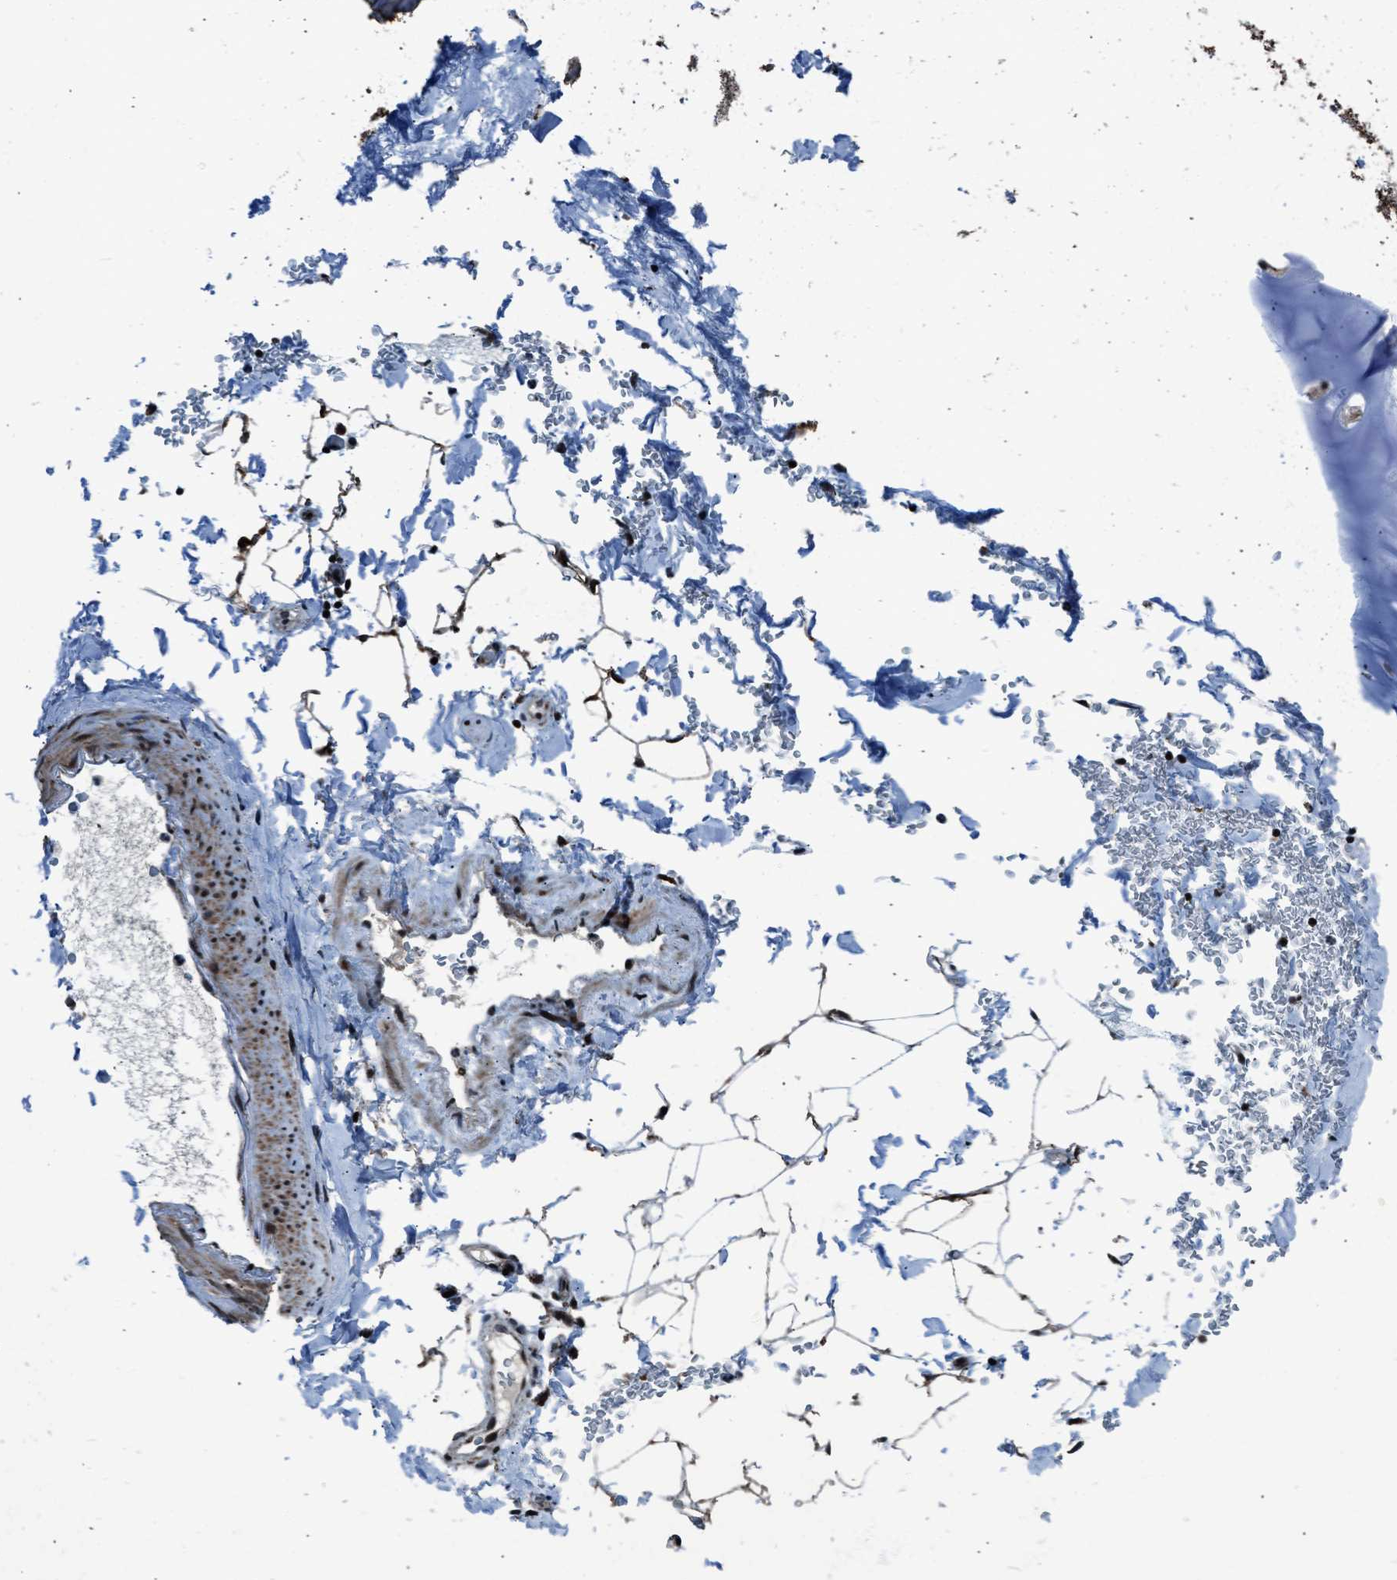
{"staining": {"intensity": "strong", "quantity": ">75%", "location": "nuclear"}, "tissue": "adipose tissue", "cell_type": "Adipocytes", "image_type": "normal", "snomed": [{"axis": "morphology", "description": "Normal tissue, NOS"}, {"axis": "topography", "description": "Cartilage tissue"}, {"axis": "topography", "description": "Bronchus"}], "caption": "Human adipose tissue stained for a protein (brown) exhibits strong nuclear positive expression in approximately >75% of adipocytes.", "gene": "MORC3", "patient": {"sex": "female", "age": 73}}